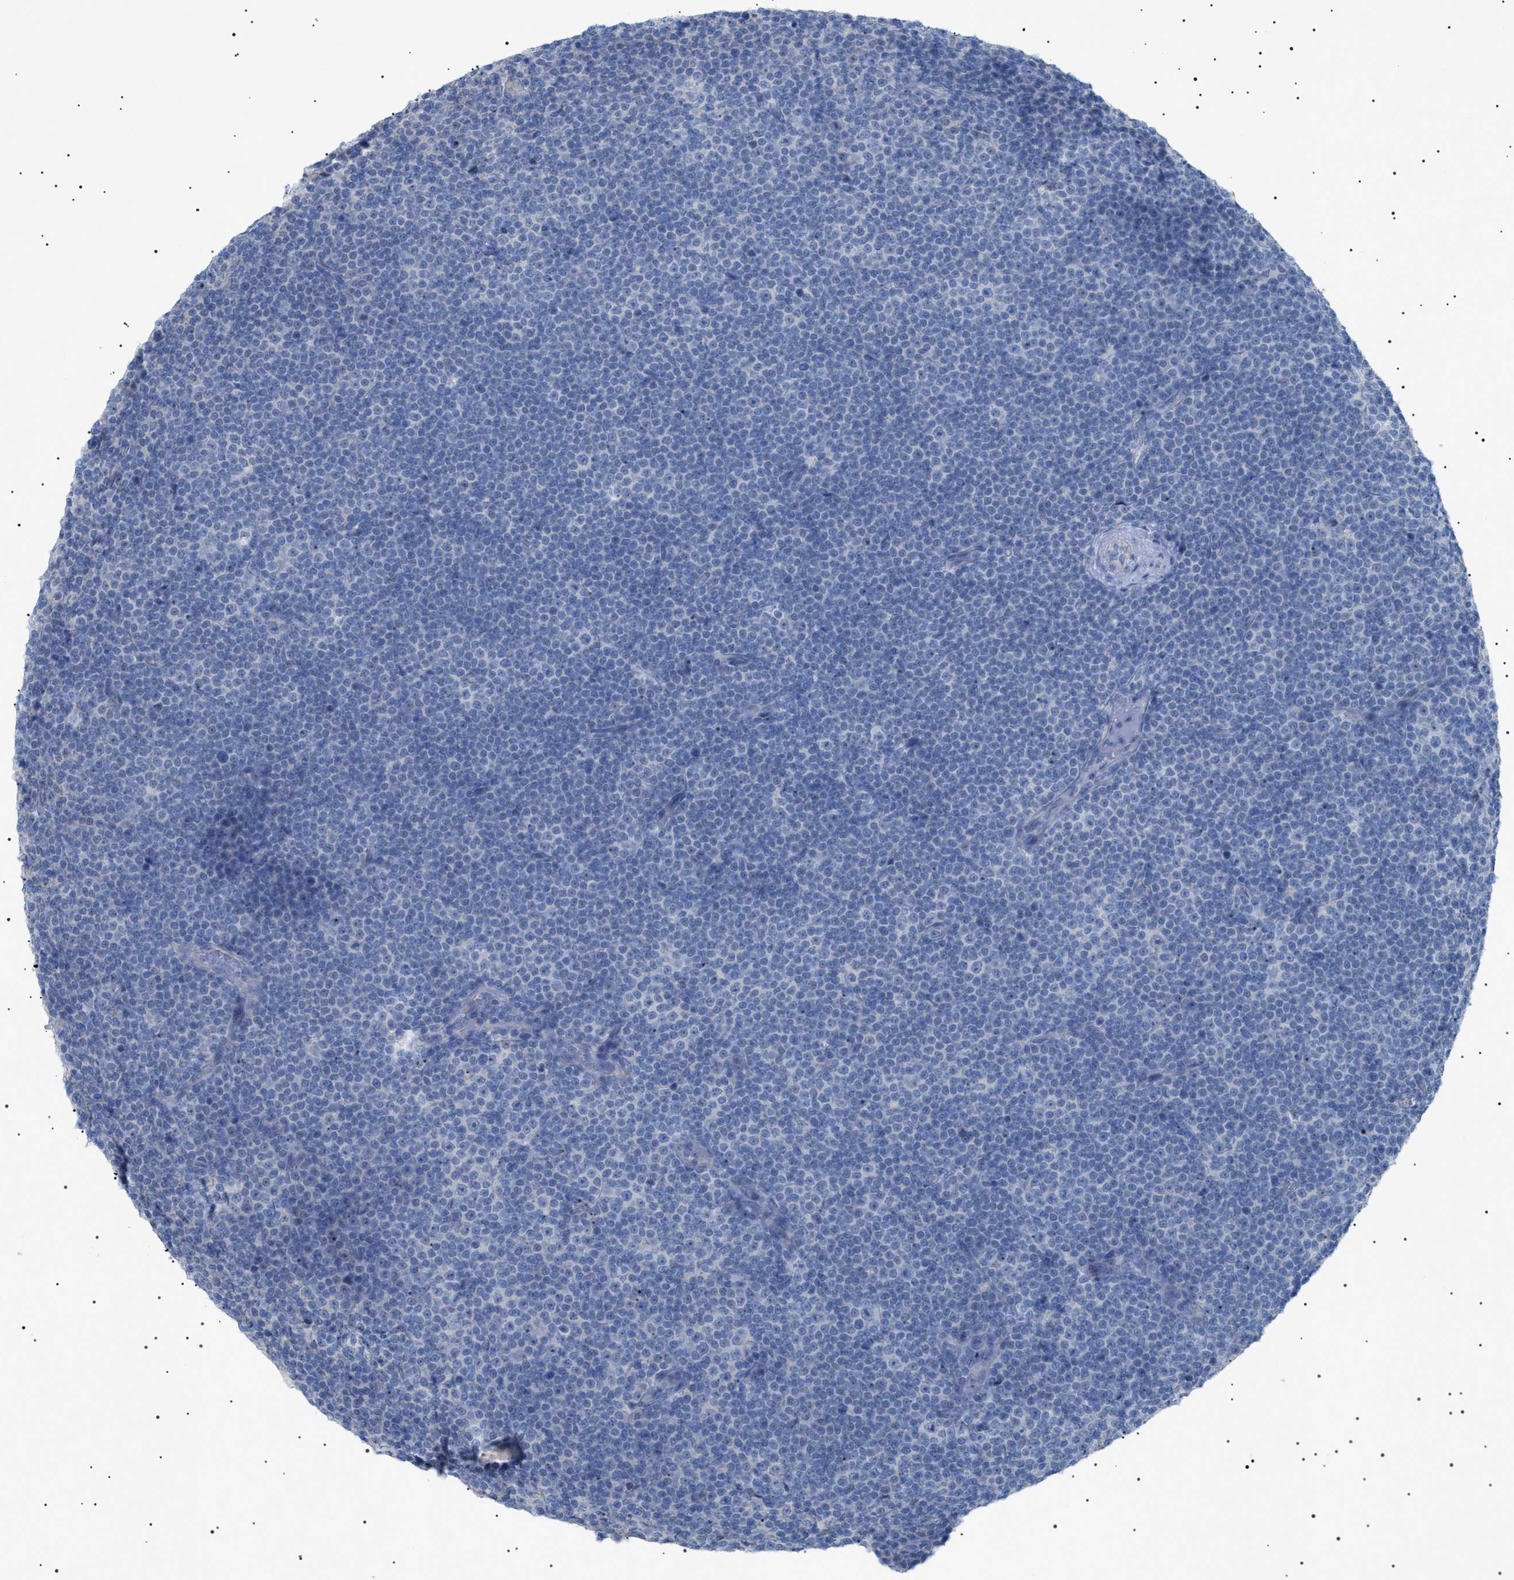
{"staining": {"intensity": "negative", "quantity": "none", "location": "none"}, "tissue": "lymphoma", "cell_type": "Tumor cells", "image_type": "cancer", "snomed": [{"axis": "morphology", "description": "Malignant lymphoma, non-Hodgkin's type, Low grade"}, {"axis": "topography", "description": "Lymph node"}], "caption": "The photomicrograph exhibits no staining of tumor cells in low-grade malignant lymphoma, non-Hodgkin's type. (DAB (3,3'-diaminobenzidine) IHC, high magnification).", "gene": "ADAMTS1", "patient": {"sex": "female", "age": 67}}